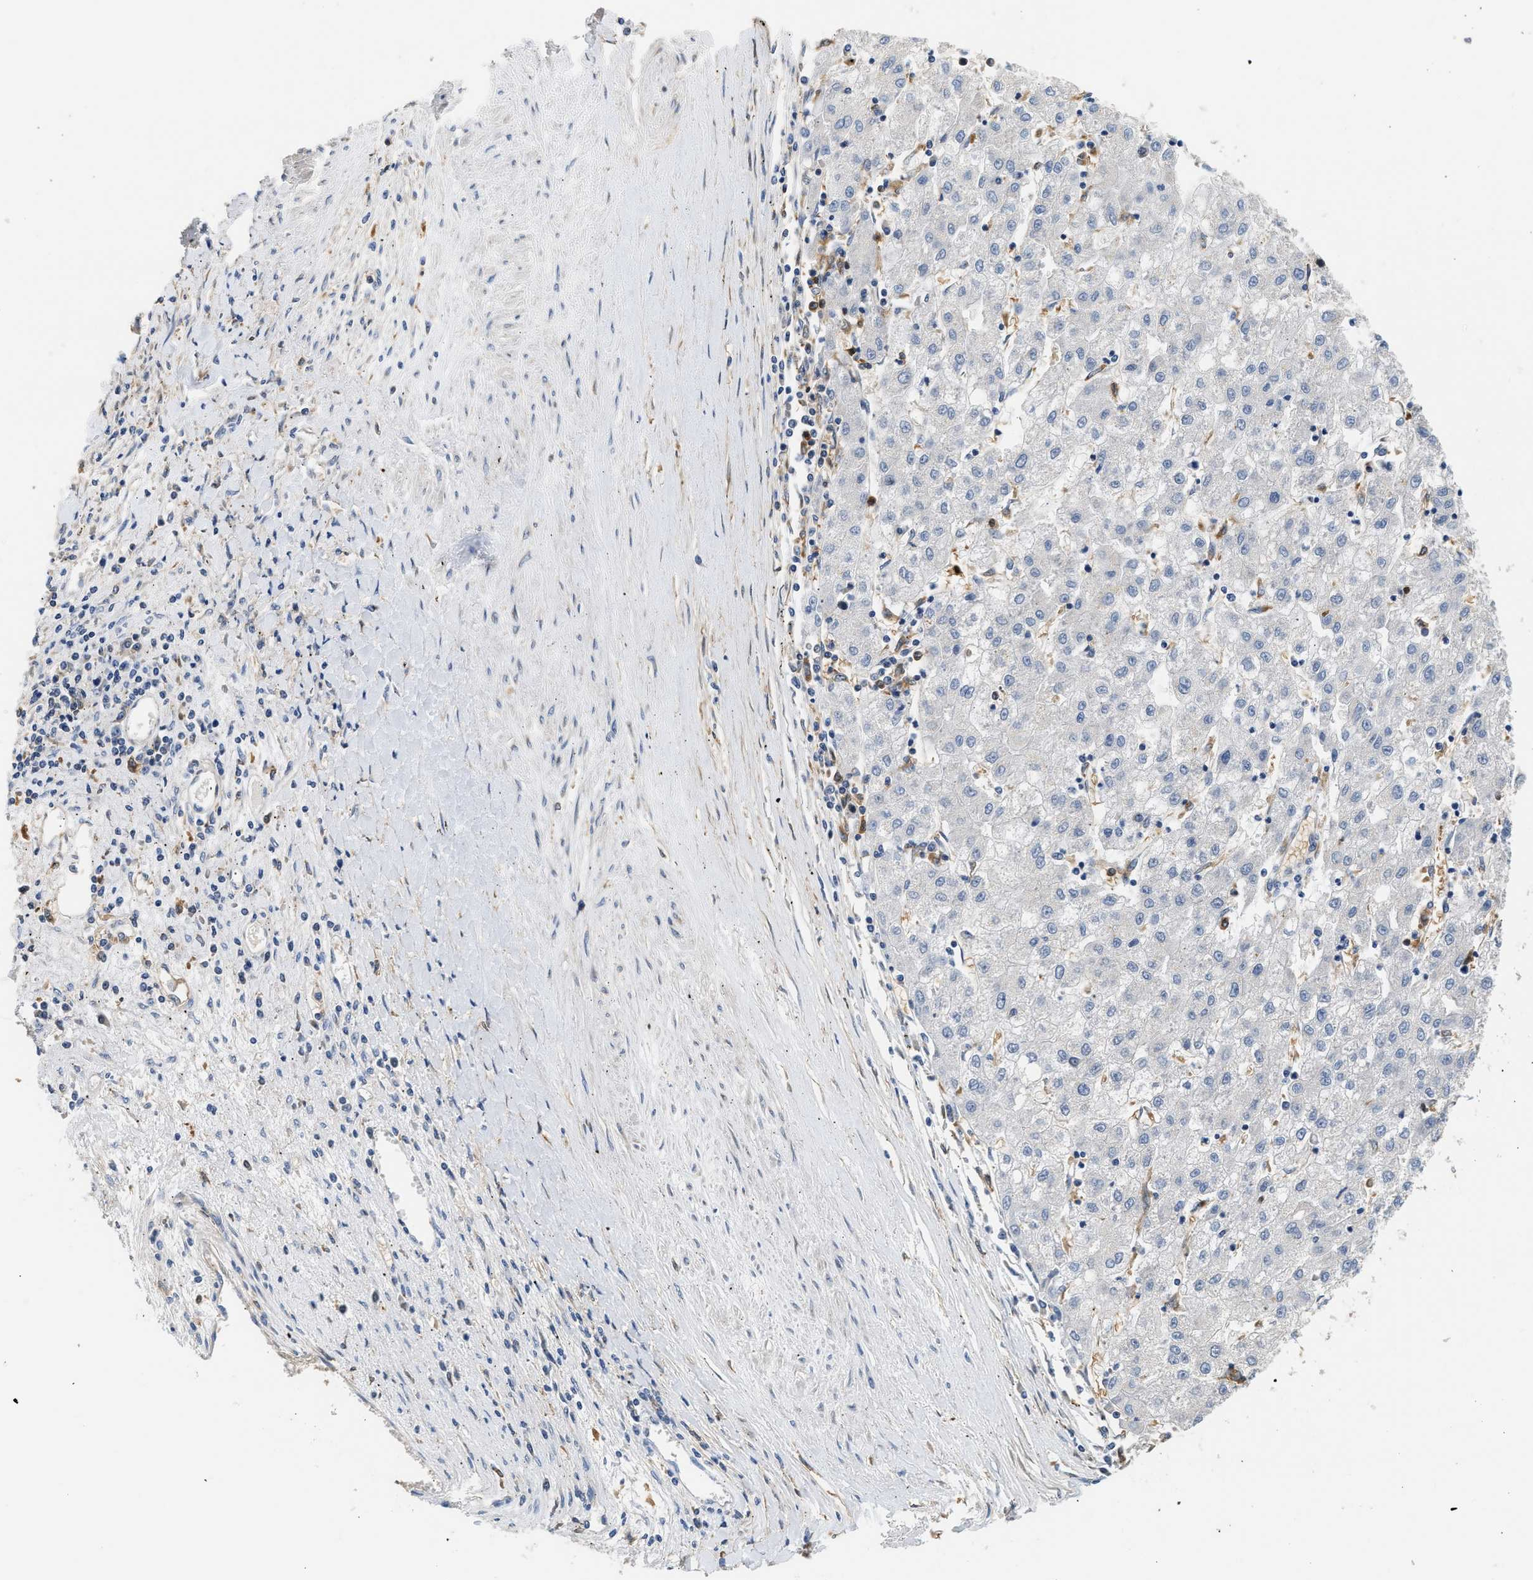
{"staining": {"intensity": "negative", "quantity": "none", "location": "none"}, "tissue": "liver cancer", "cell_type": "Tumor cells", "image_type": "cancer", "snomed": [{"axis": "morphology", "description": "Carcinoma, Hepatocellular, NOS"}, {"axis": "topography", "description": "Liver"}], "caption": "A micrograph of human liver cancer (hepatocellular carcinoma) is negative for staining in tumor cells.", "gene": "RAB31", "patient": {"sex": "male", "age": 72}}